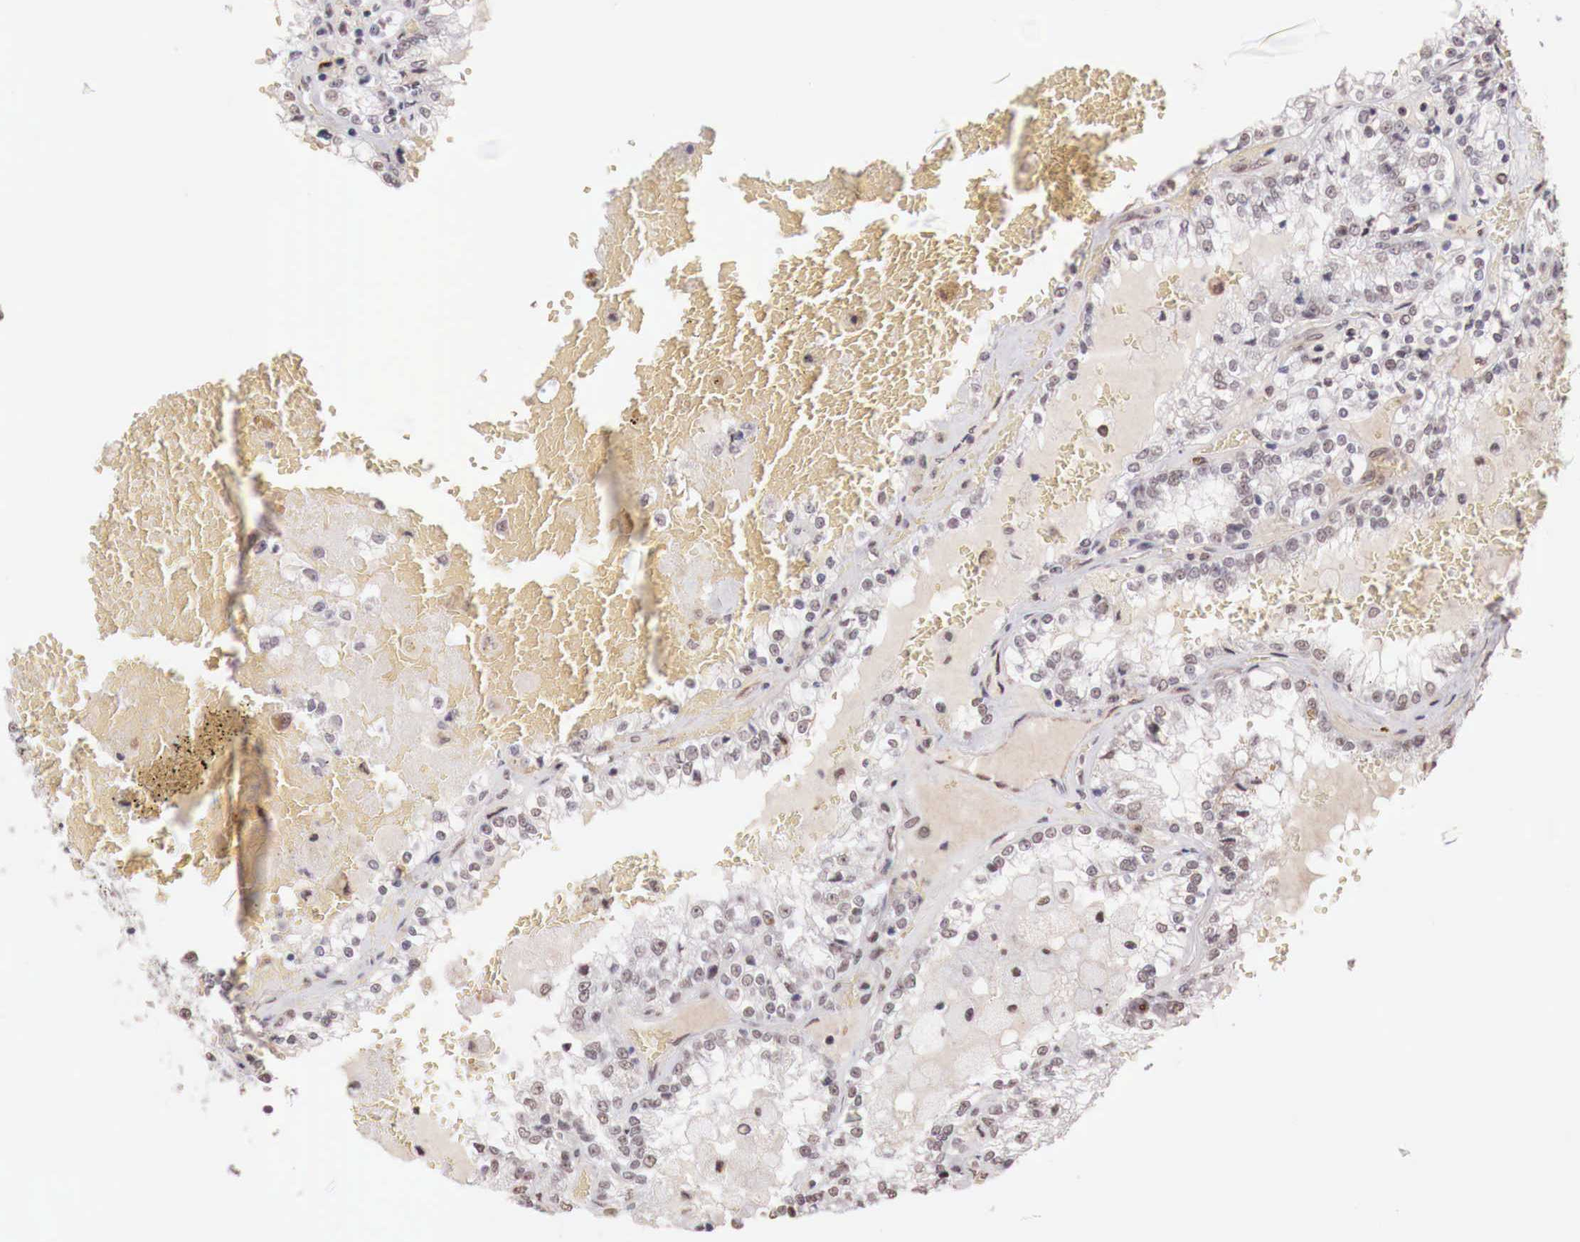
{"staining": {"intensity": "weak", "quantity": "25%-75%", "location": "nuclear"}, "tissue": "renal cancer", "cell_type": "Tumor cells", "image_type": "cancer", "snomed": [{"axis": "morphology", "description": "Adenocarcinoma, NOS"}, {"axis": "topography", "description": "Kidney"}], "caption": "Renal cancer (adenocarcinoma) was stained to show a protein in brown. There is low levels of weak nuclear staining in about 25%-75% of tumor cells.", "gene": "FOXP2", "patient": {"sex": "female", "age": 56}}